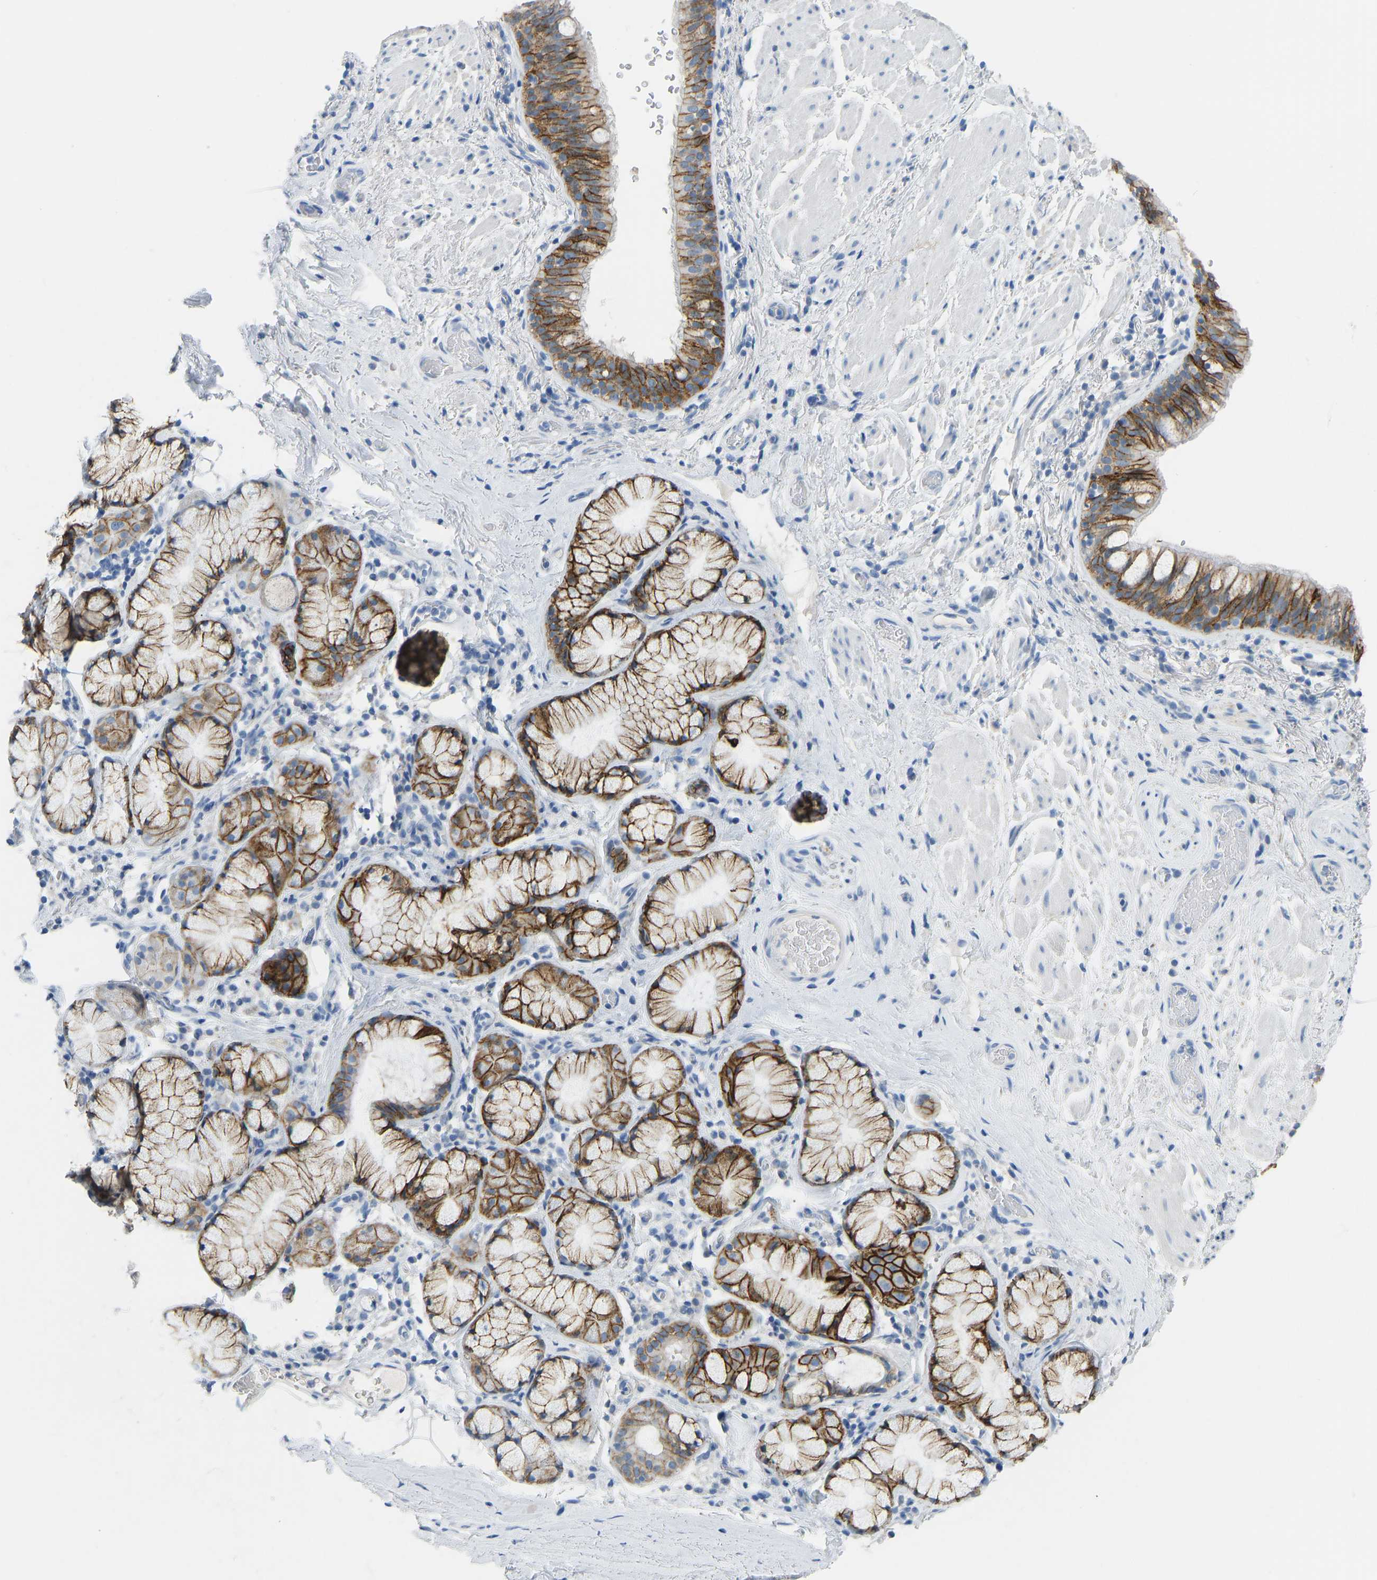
{"staining": {"intensity": "moderate", "quantity": ">75%", "location": "cytoplasmic/membranous"}, "tissue": "bronchus", "cell_type": "Respiratory epithelial cells", "image_type": "normal", "snomed": [{"axis": "morphology", "description": "Normal tissue, NOS"}, {"axis": "morphology", "description": "Inflammation, NOS"}, {"axis": "topography", "description": "Cartilage tissue"}, {"axis": "topography", "description": "Bronchus"}], "caption": "Protein staining shows moderate cytoplasmic/membranous staining in approximately >75% of respiratory epithelial cells in normal bronchus. The protein is shown in brown color, while the nuclei are stained blue.", "gene": "ATP1A1", "patient": {"sex": "male", "age": 77}}